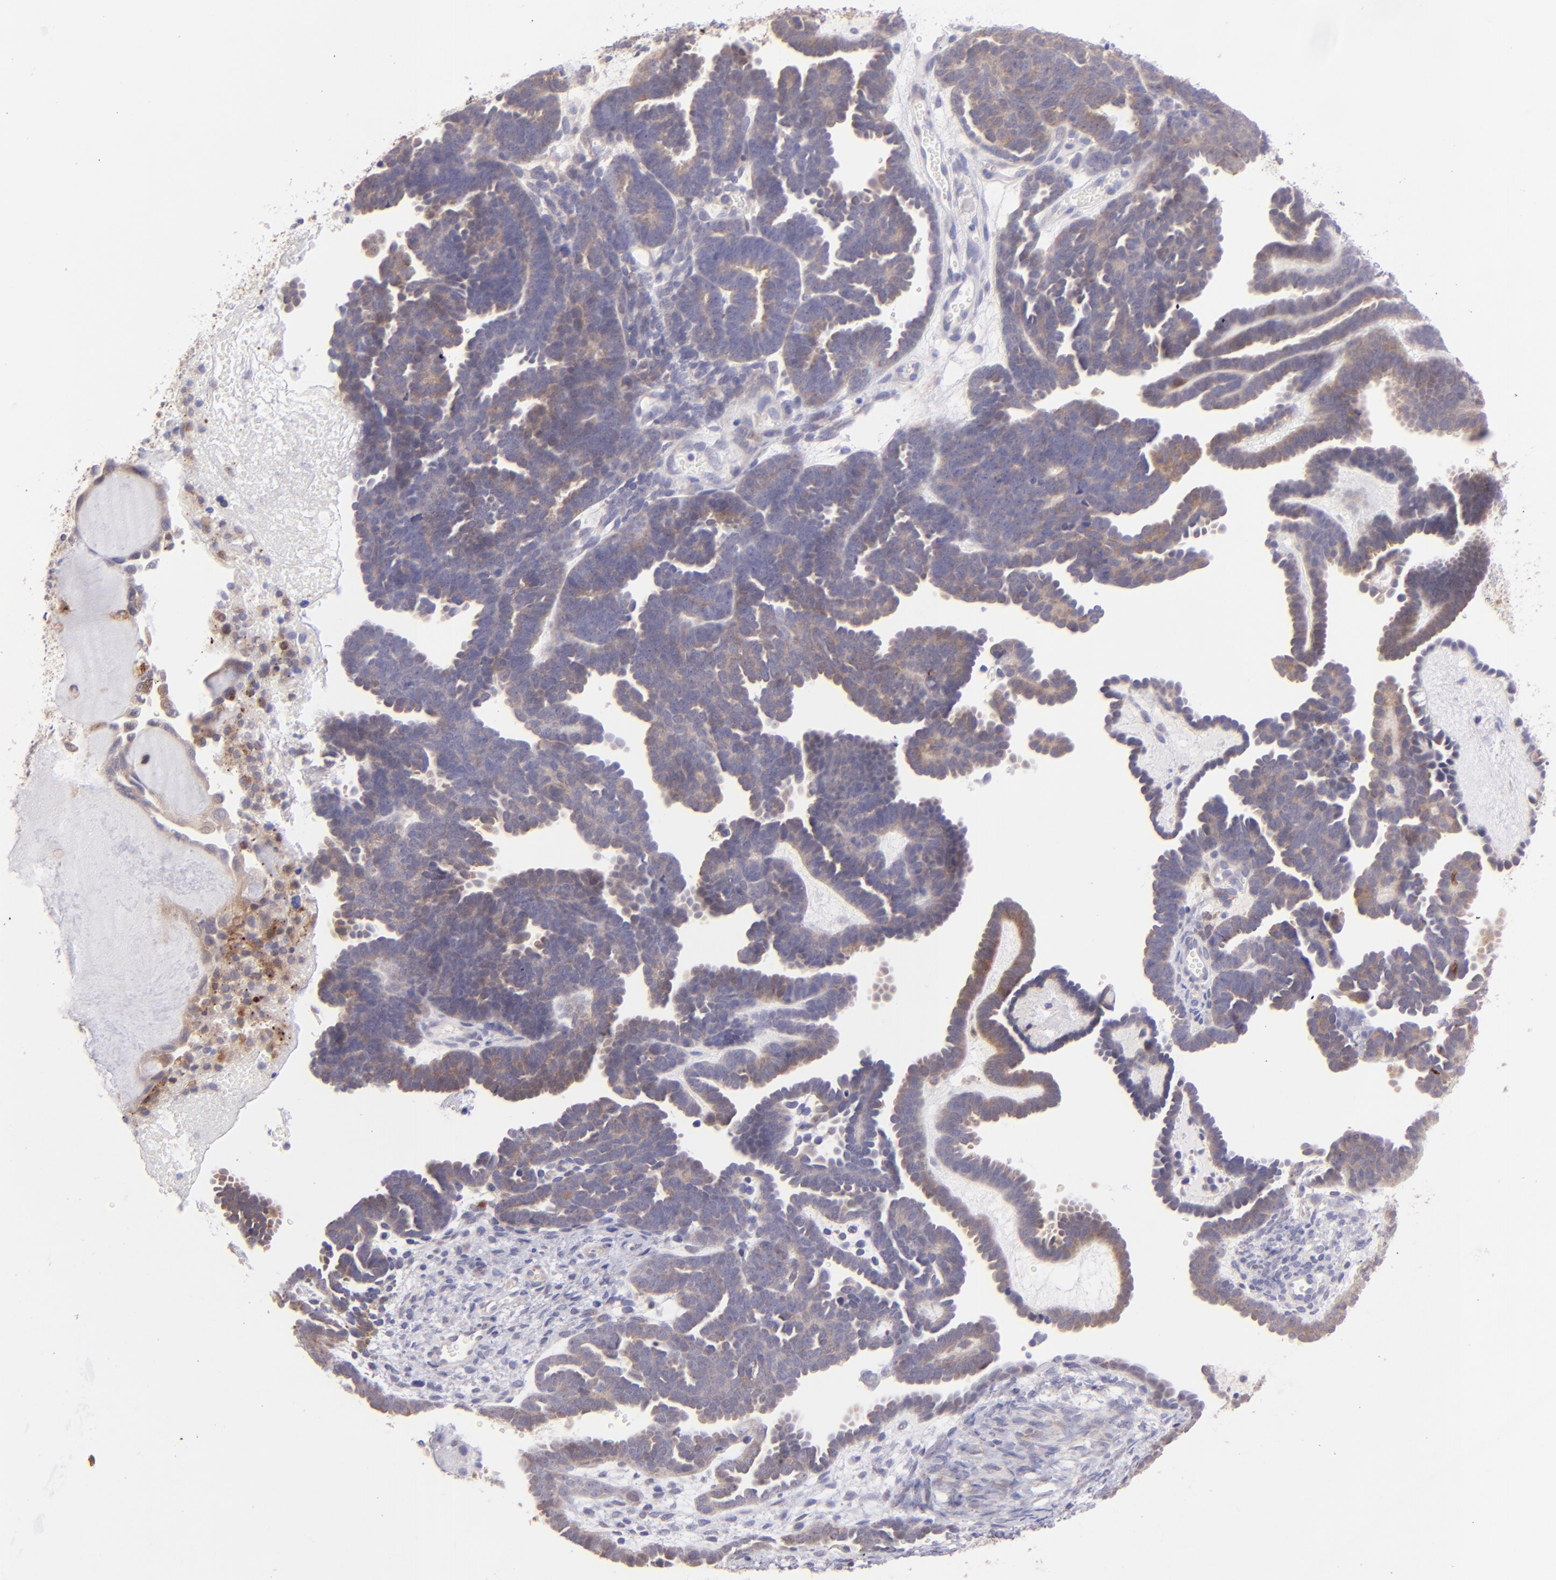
{"staining": {"intensity": "weak", "quantity": ">75%", "location": "cytoplasmic/membranous"}, "tissue": "endometrial cancer", "cell_type": "Tumor cells", "image_type": "cancer", "snomed": [{"axis": "morphology", "description": "Neoplasm, malignant, NOS"}, {"axis": "topography", "description": "Endometrium"}], "caption": "Weak cytoplasmic/membranous protein expression is identified in about >75% of tumor cells in endometrial cancer.", "gene": "SH2D4A", "patient": {"sex": "female", "age": 74}}